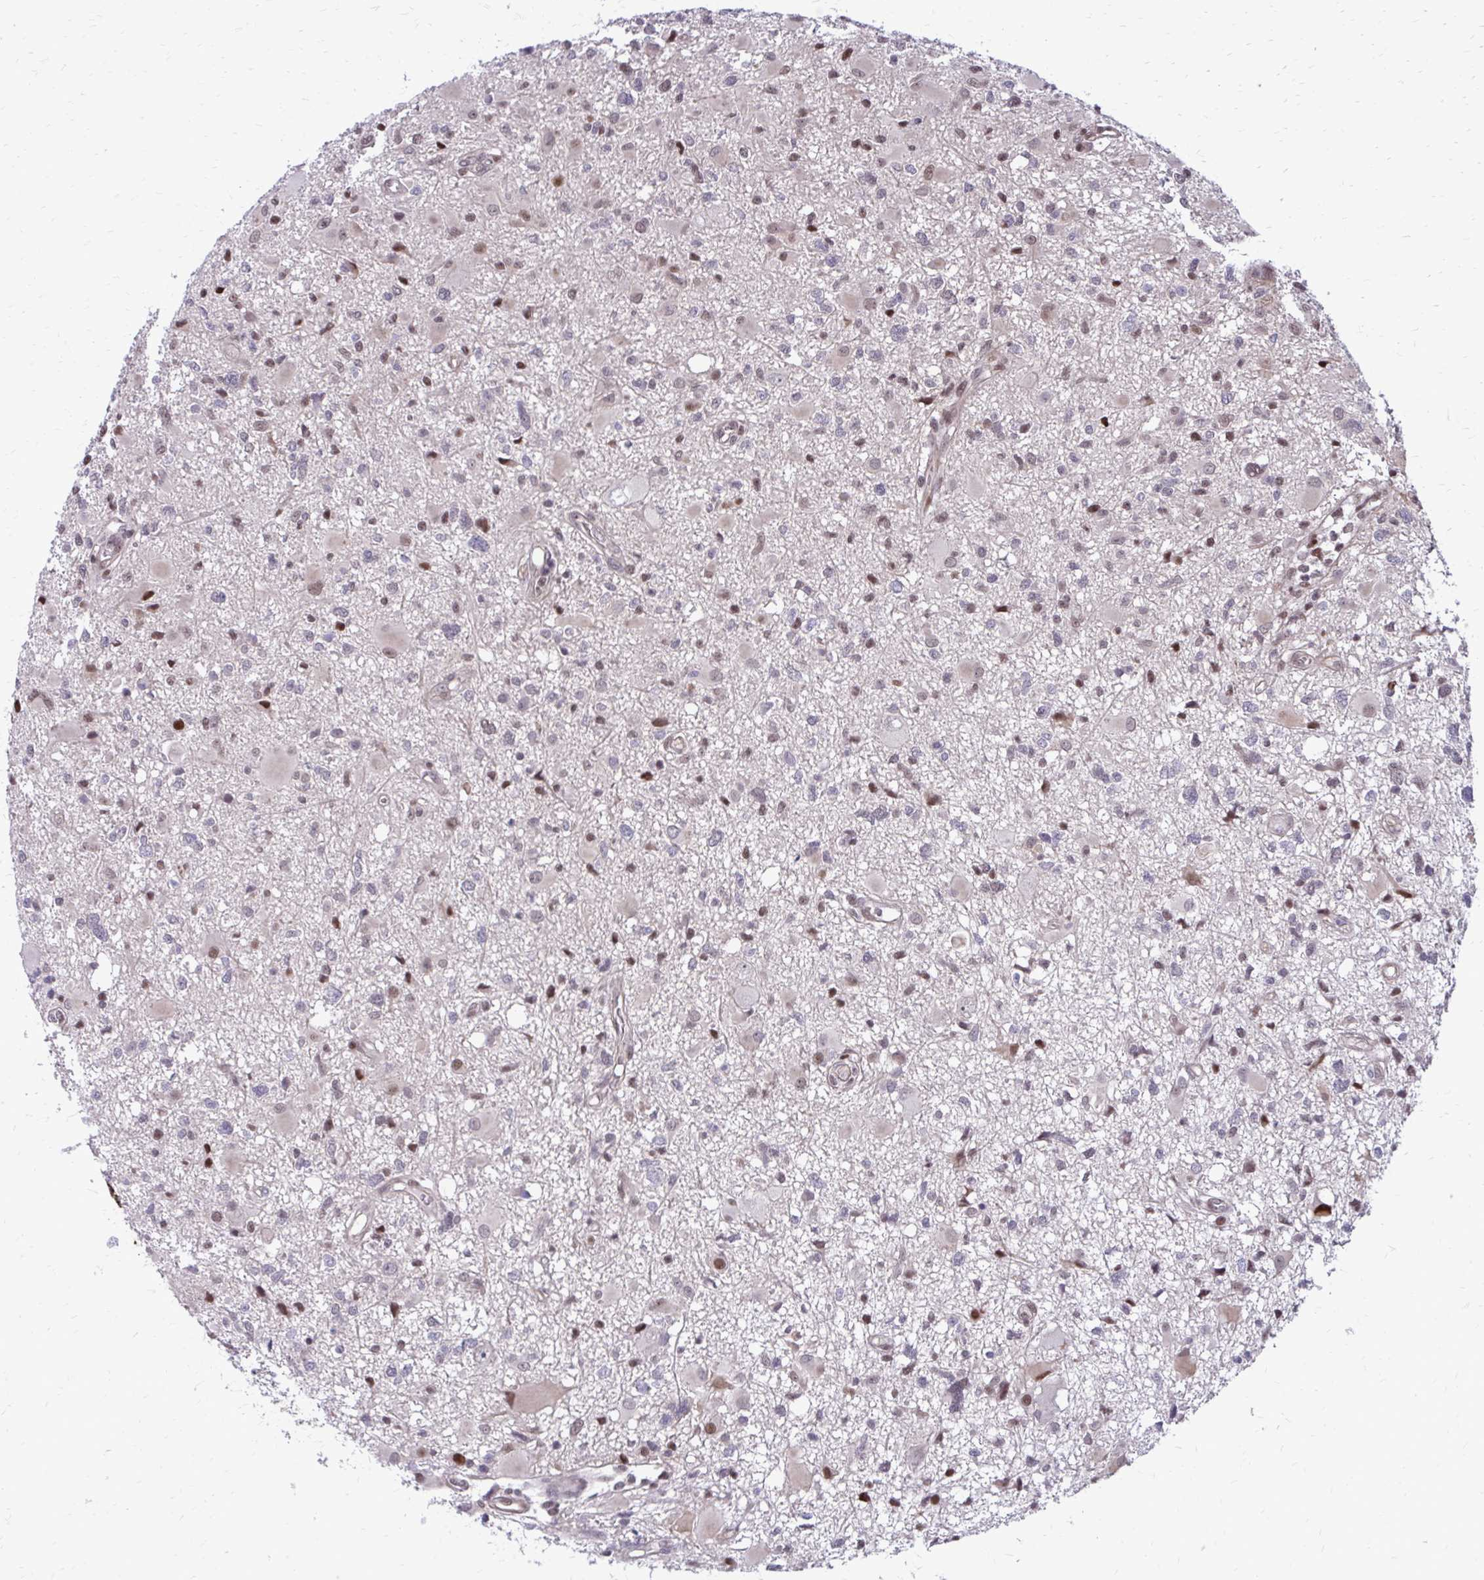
{"staining": {"intensity": "moderate", "quantity": "25%-75%", "location": "nuclear"}, "tissue": "glioma", "cell_type": "Tumor cells", "image_type": "cancer", "snomed": [{"axis": "morphology", "description": "Glioma, malignant, High grade"}, {"axis": "topography", "description": "Brain"}], "caption": "Protein staining demonstrates moderate nuclear expression in approximately 25%-75% of tumor cells in malignant glioma (high-grade).", "gene": "ANKRD30B", "patient": {"sex": "male", "age": 54}}